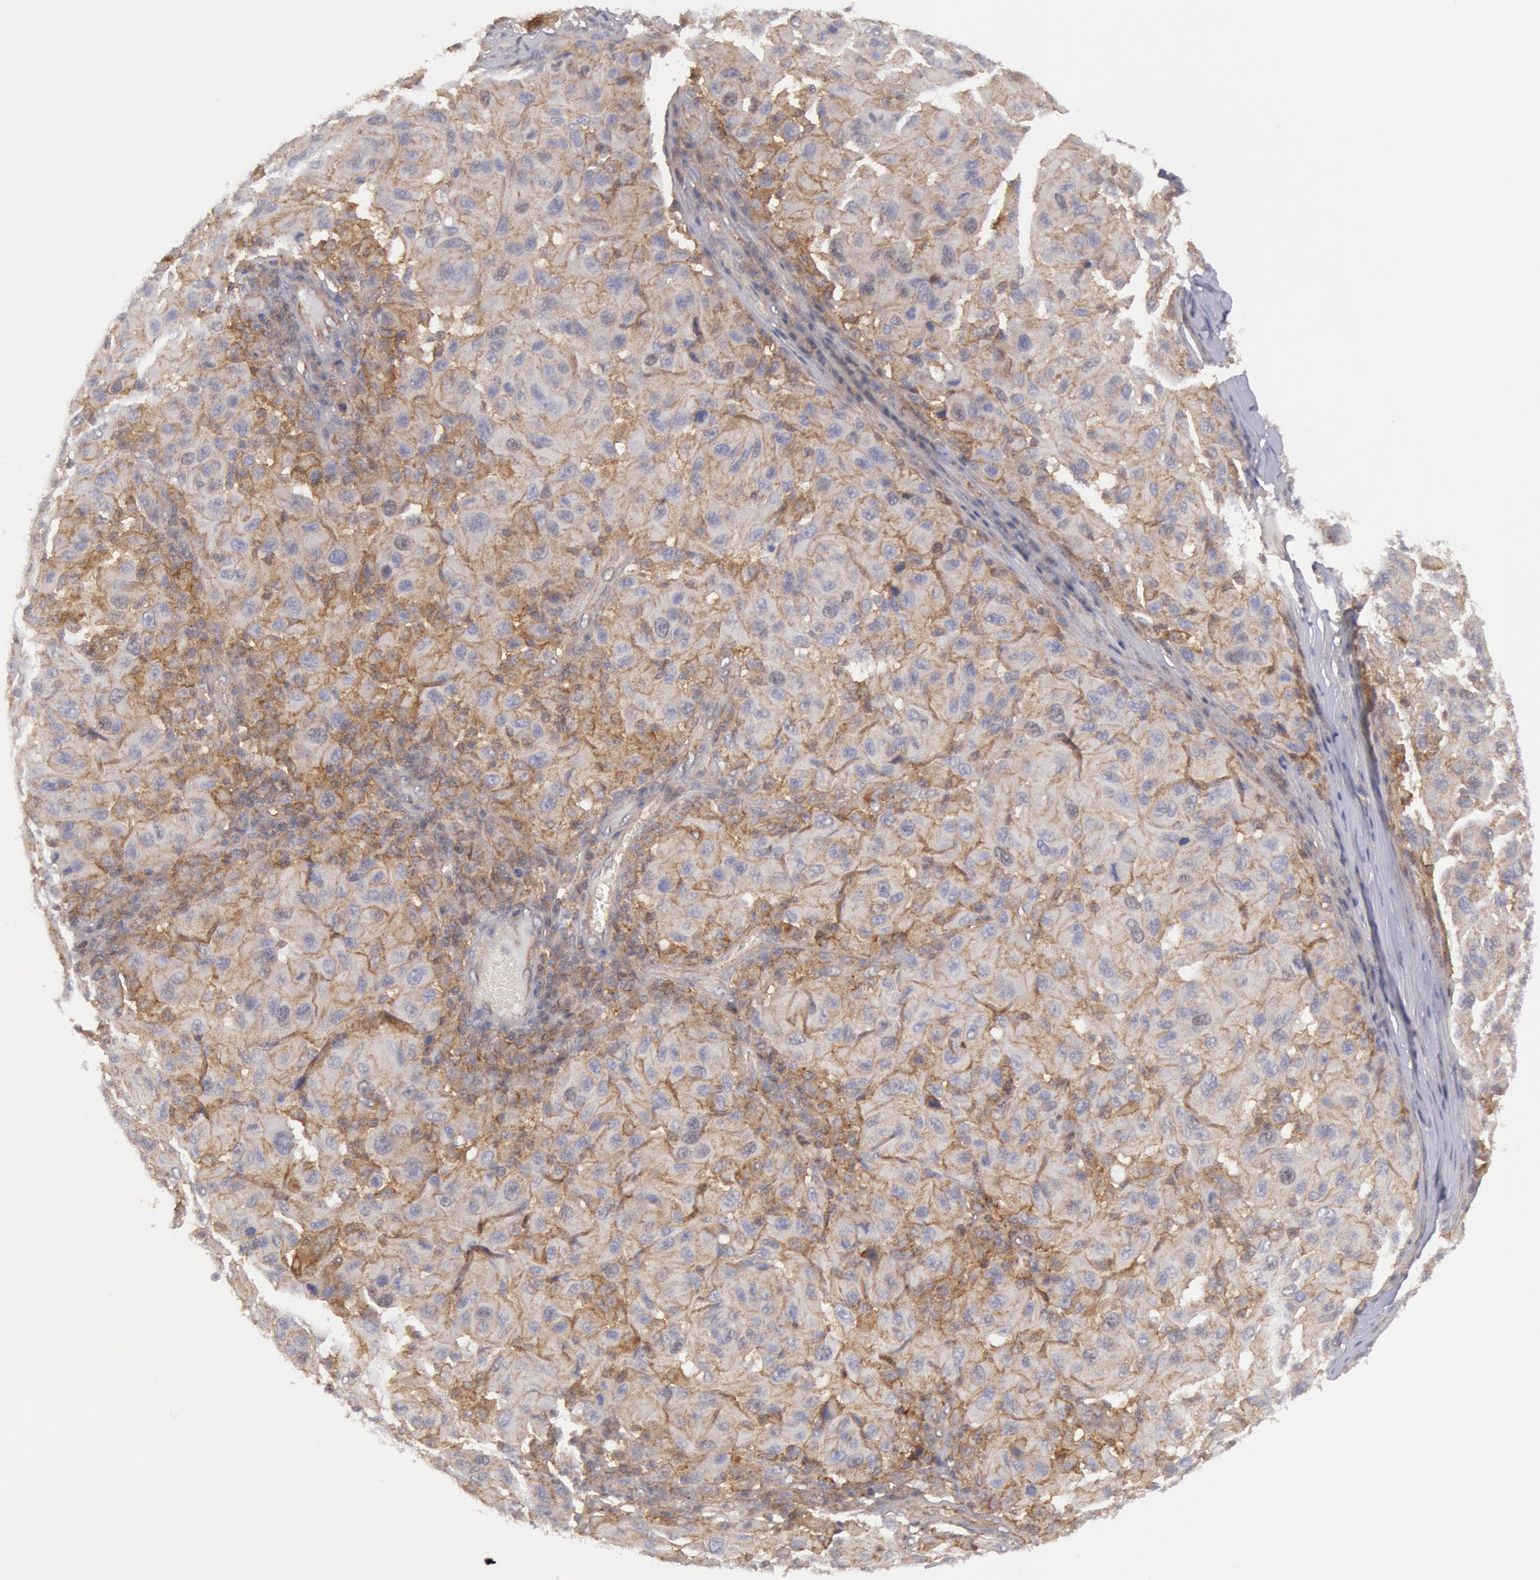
{"staining": {"intensity": "moderate", "quantity": ">75%", "location": "cytoplasmic/membranous"}, "tissue": "melanoma", "cell_type": "Tumor cells", "image_type": "cancer", "snomed": [{"axis": "morphology", "description": "Malignant melanoma, NOS"}, {"axis": "topography", "description": "Skin"}], "caption": "This photomicrograph exhibits melanoma stained with immunohistochemistry to label a protein in brown. The cytoplasmic/membranous of tumor cells show moderate positivity for the protein. Nuclei are counter-stained blue.", "gene": "STX4", "patient": {"sex": "female", "age": 77}}